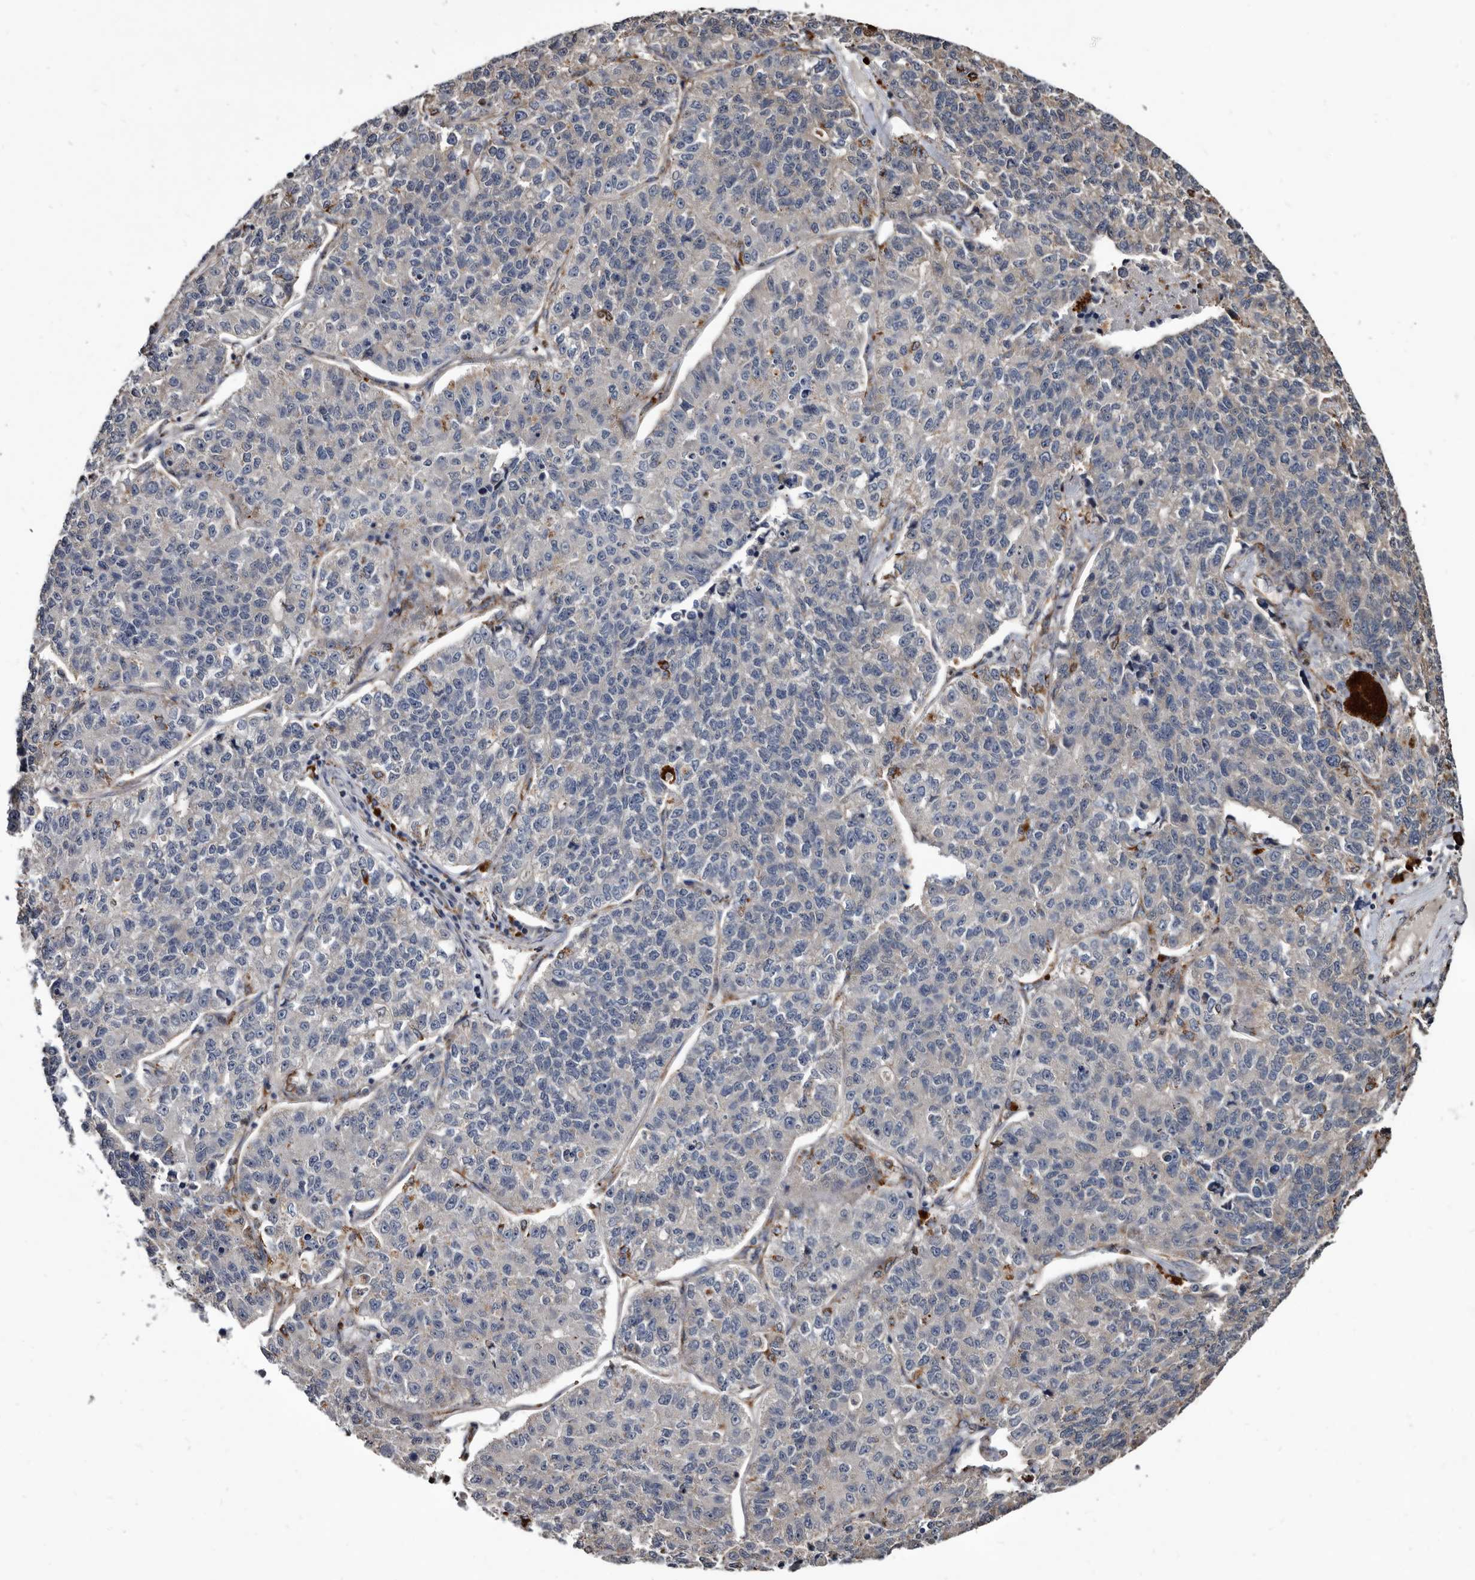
{"staining": {"intensity": "negative", "quantity": "none", "location": "none"}, "tissue": "lung cancer", "cell_type": "Tumor cells", "image_type": "cancer", "snomed": [{"axis": "morphology", "description": "Adenocarcinoma, NOS"}, {"axis": "topography", "description": "Lung"}], "caption": "IHC of lung cancer demonstrates no expression in tumor cells. The staining was performed using DAB (3,3'-diaminobenzidine) to visualize the protein expression in brown, while the nuclei were stained in blue with hematoxylin (Magnification: 20x).", "gene": "CTSA", "patient": {"sex": "male", "age": 49}}